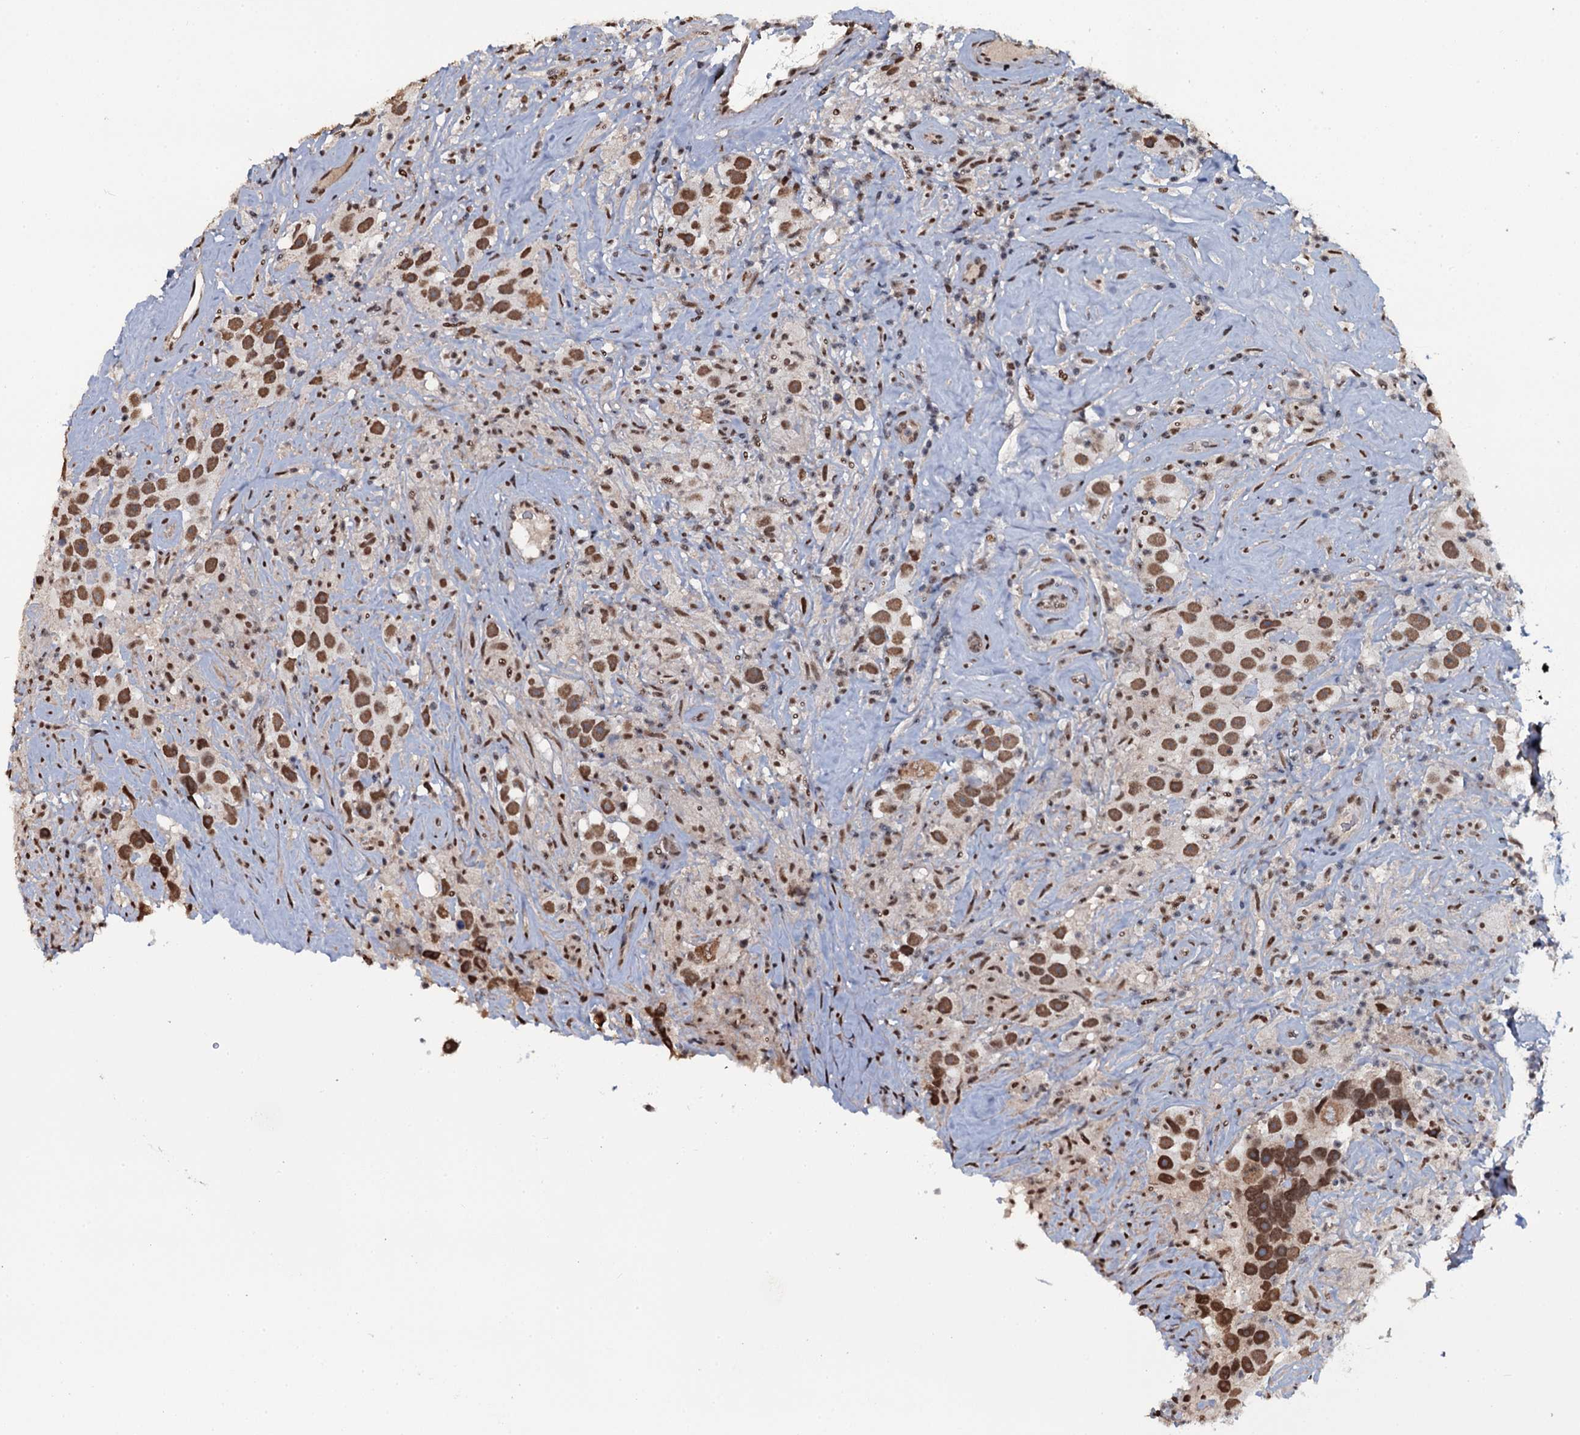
{"staining": {"intensity": "moderate", "quantity": ">75%", "location": "nuclear"}, "tissue": "testis cancer", "cell_type": "Tumor cells", "image_type": "cancer", "snomed": [{"axis": "morphology", "description": "Seminoma, NOS"}, {"axis": "topography", "description": "Testis"}], "caption": "Immunohistochemistry (IHC) (DAB (3,3'-diaminobenzidine)) staining of human testis seminoma exhibits moderate nuclear protein expression in about >75% of tumor cells.", "gene": "SH2D4B", "patient": {"sex": "male", "age": 49}}